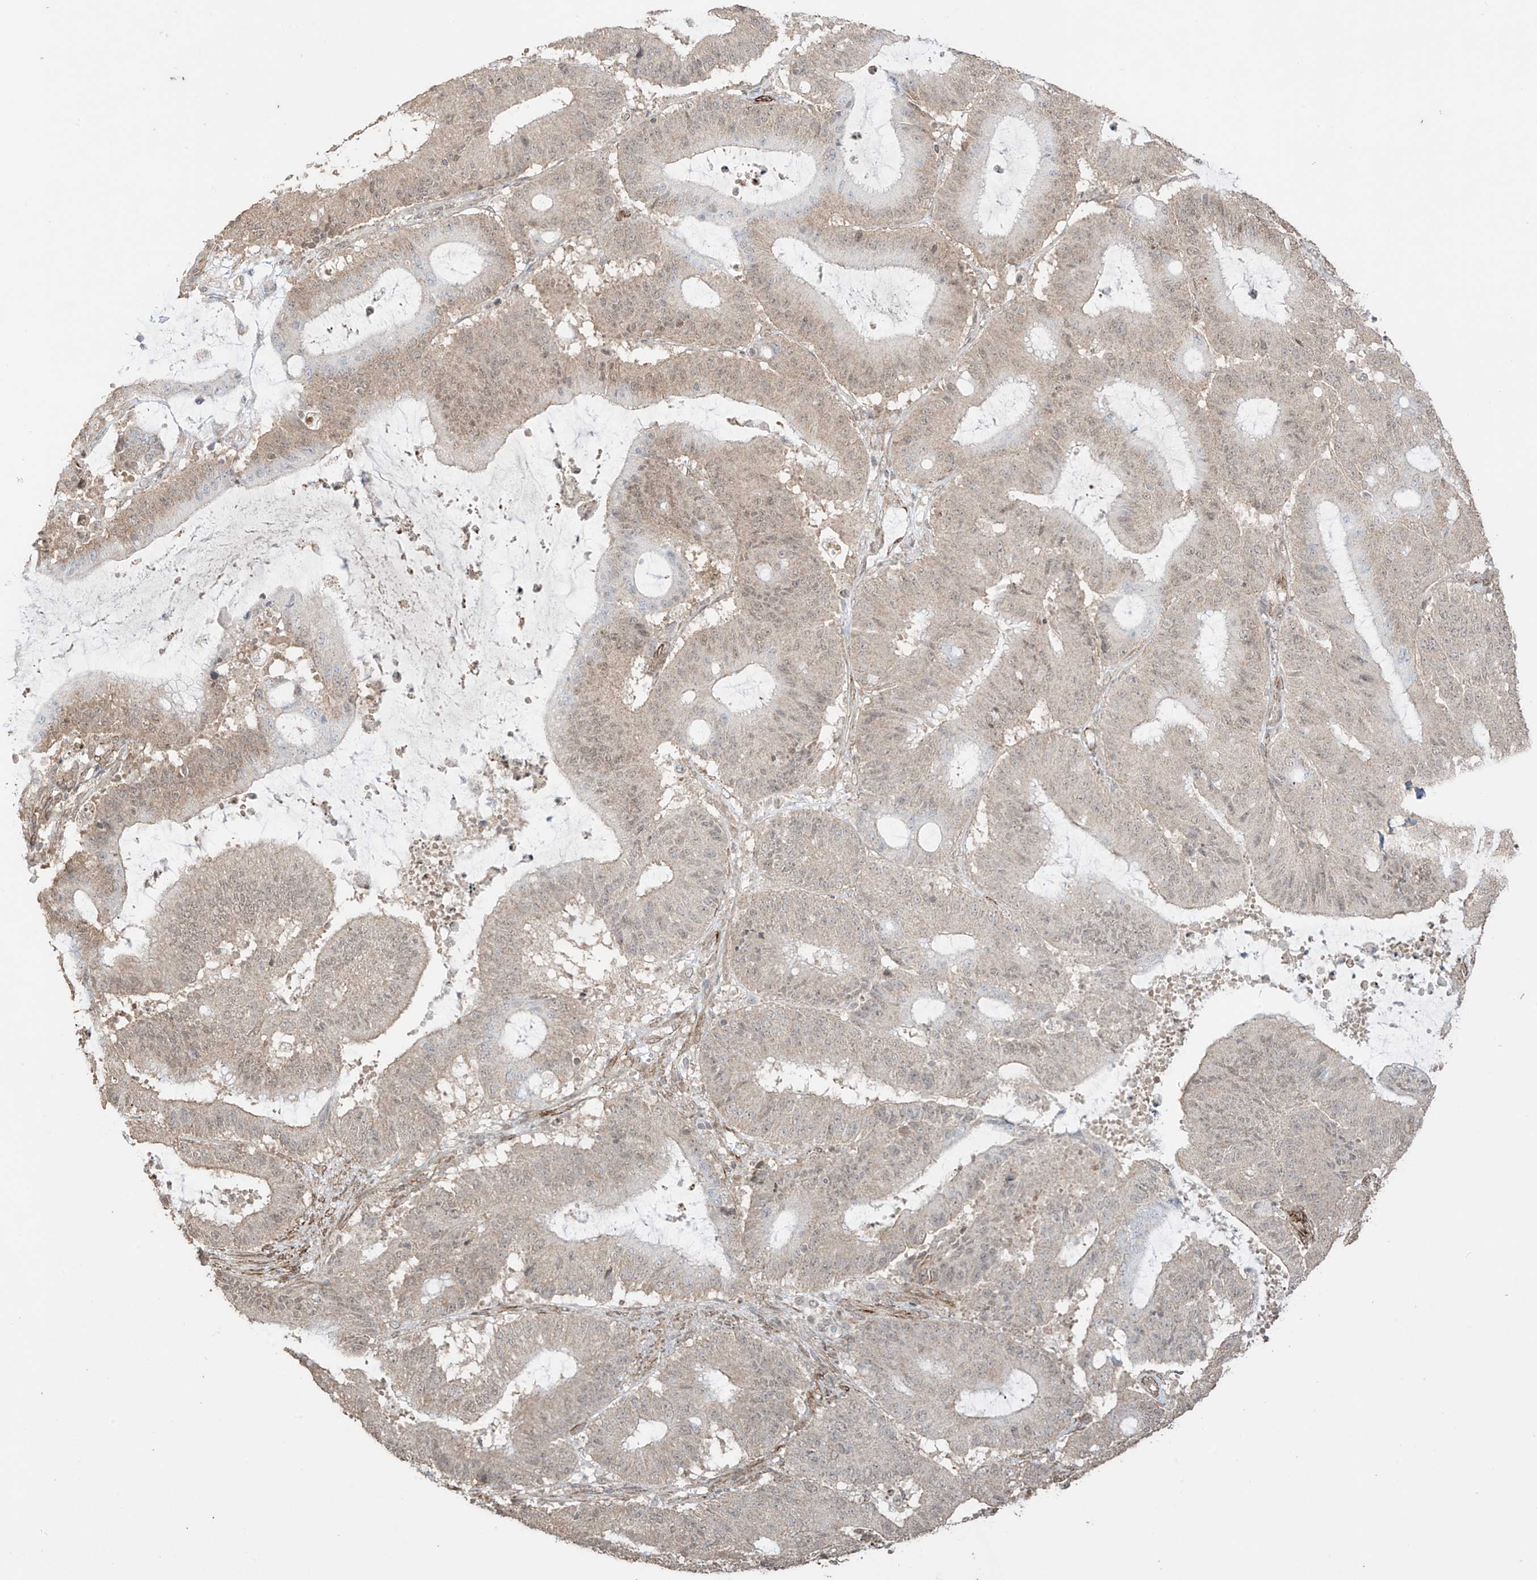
{"staining": {"intensity": "weak", "quantity": "<25%", "location": "cytoplasmic/membranous,nuclear"}, "tissue": "liver cancer", "cell_type": "Tumor cells", "image_type": "cancer", "snomed": [{"axis": "morphology", "description": "Normal tissue, NOS"}, {"axis": "morphology", "description": "Cholangiocarcinoma"}, {"axis": "topography", "description": "Liver"}, {"axis": "topography", "description": "Peripheral nerve tissue"}], "caption": "IHC micrograph of liver cholangiocarcinoma stained for a protein (brown), which exhibits no expression in tumor cells.", "gene": "TTLL5", "patient": {"sex": "female", "age": 73}}